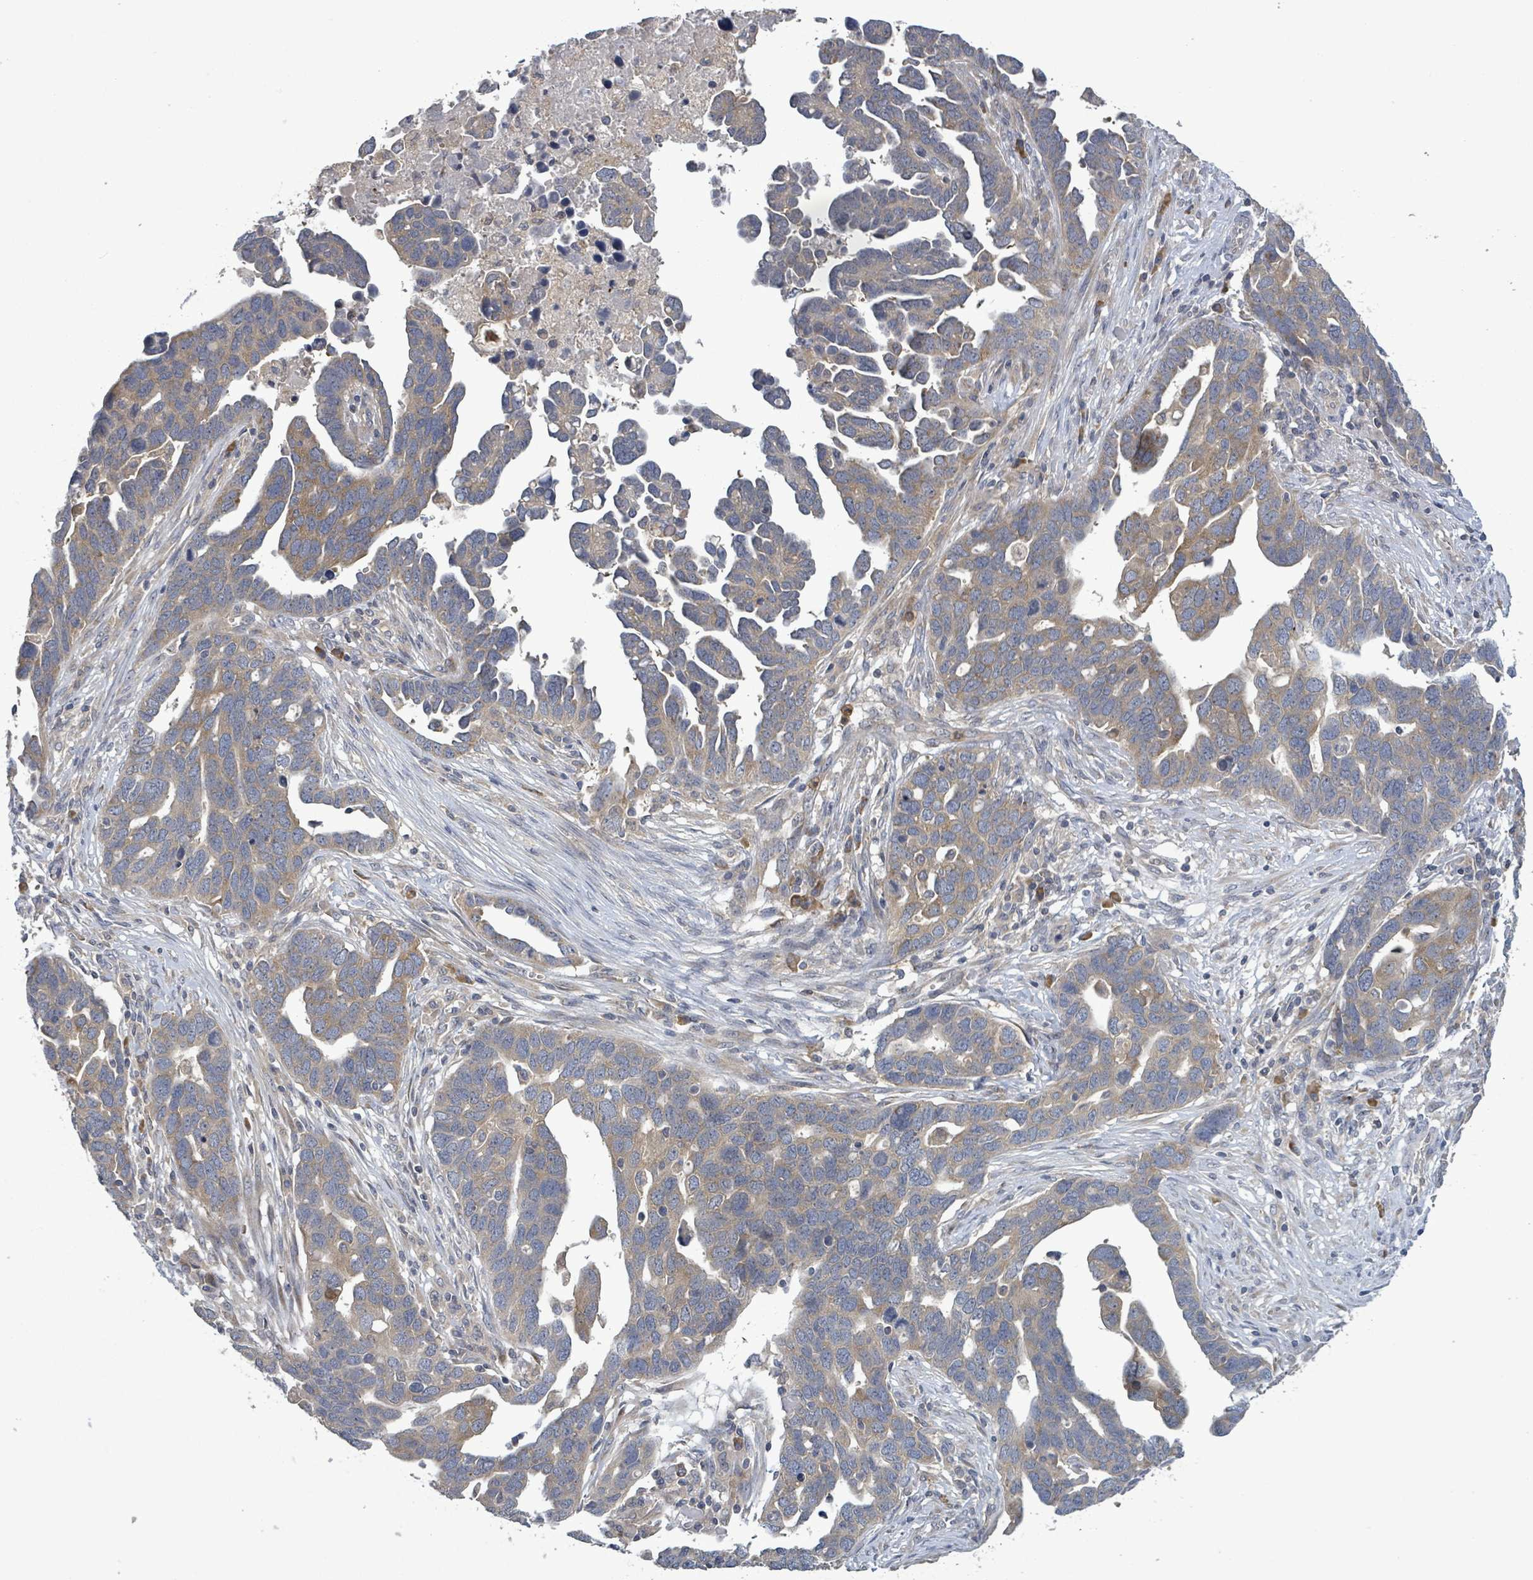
{"staining": {"intensity": "moderate", "quantity": "25%-75%", "location": "cytoplasmic/membranous"}, "tissue": "ovarian cancer", "cell_type": "Tumor cells", "image_type": "cancer", "snomed": [{"axis": "morphology", "description": "Cystadenocarcinoma, serous, NOS"}, {"axis": "topography", "description": "Ovary"}], "caption": "Moderate cytoplasmic/membranous expression is present in approximately 25%-75% of tumor cells in ovarian serous cystadenocarcinoma.", "gene": "SERPINE3", "patient": {"sex": "female", "age": 54}}